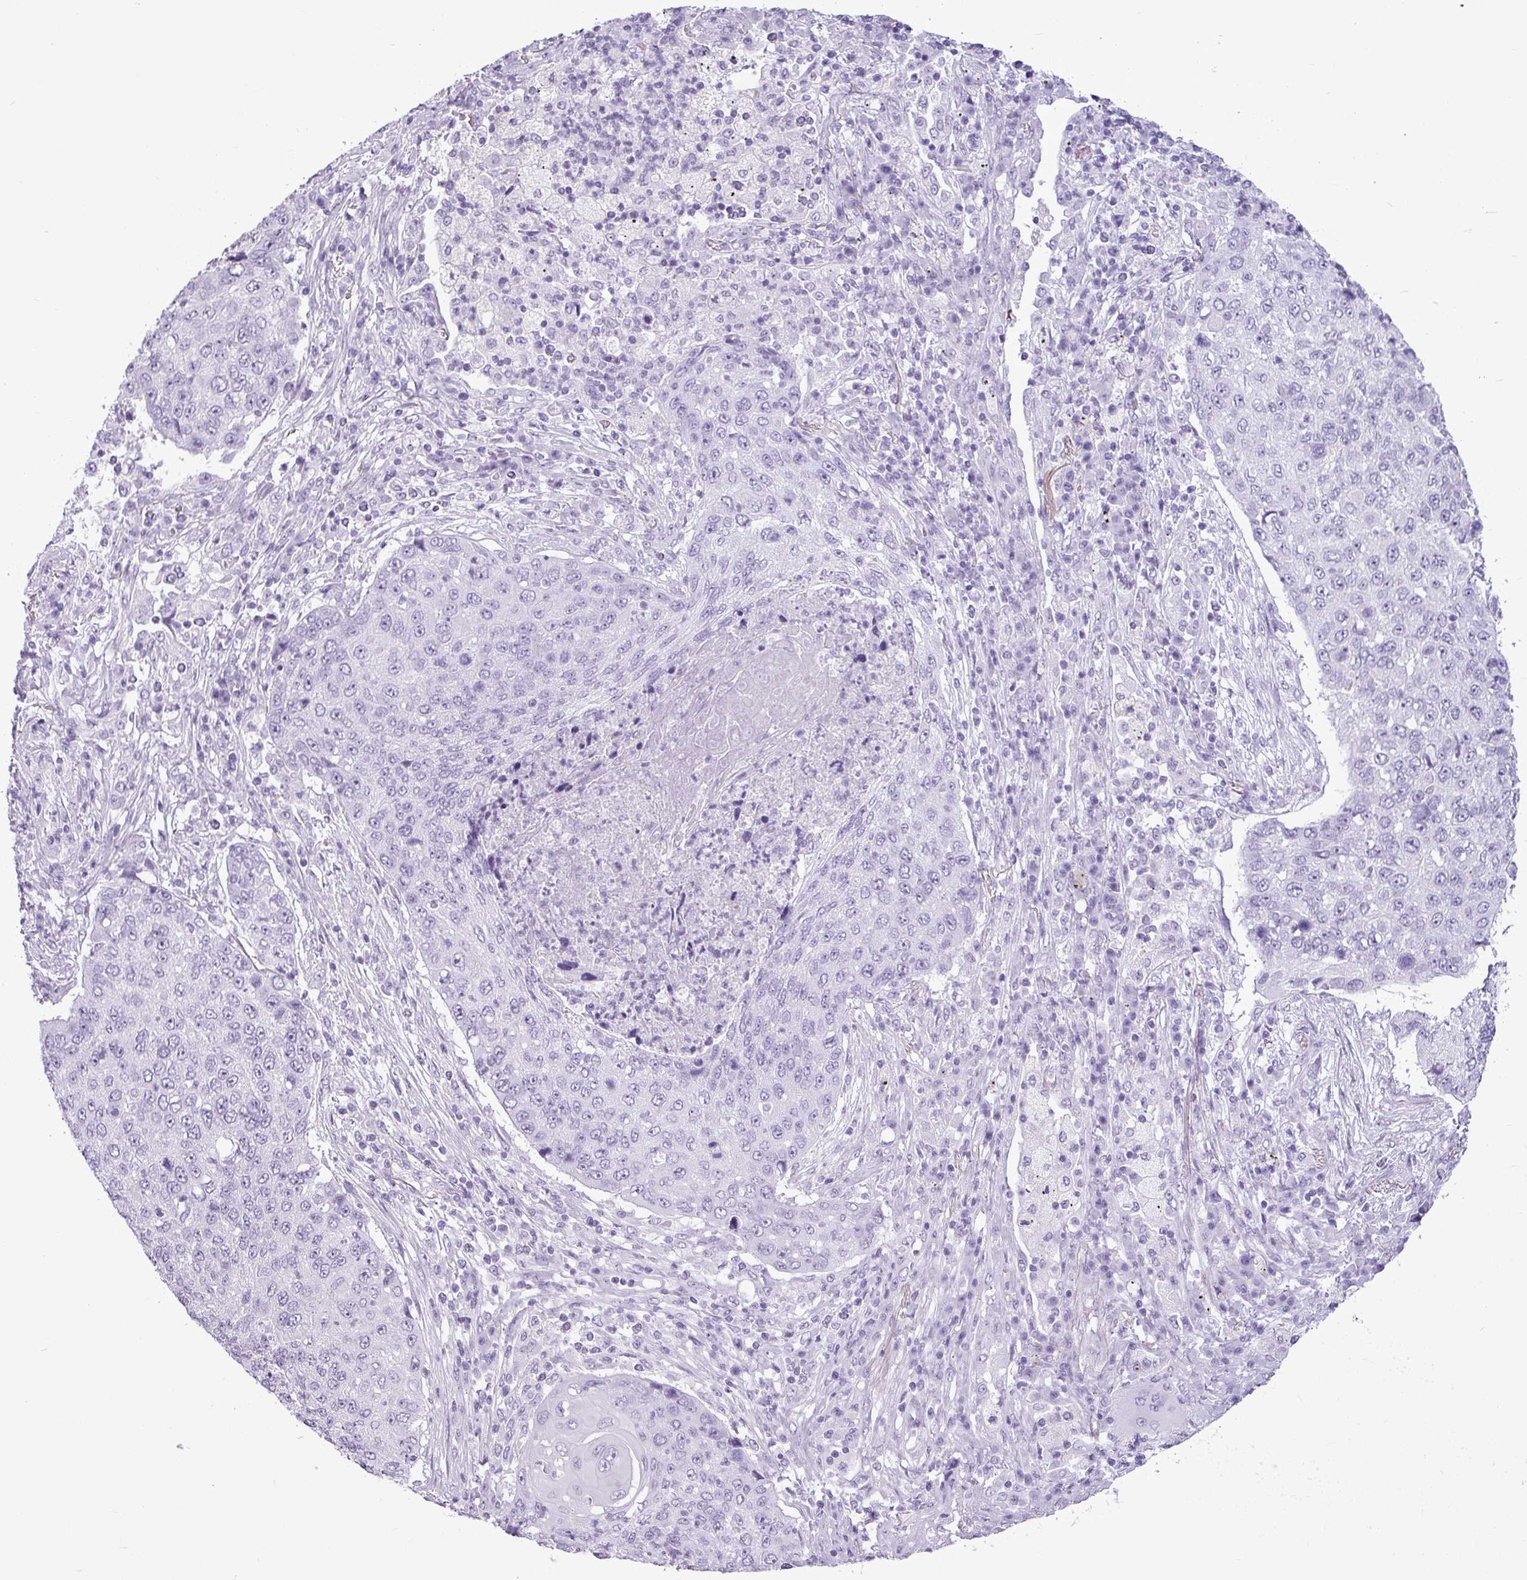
{"staining": {"intensity": "negative", "quantity": "none", "location": "none"}, "tissue": "lung cancer", "cell_type": "Tumor cells", "image_type": "cancer", "snomed": [{"axis": "morphology", "description": "Squamous cell carcinoma, NOS"}, {"axis": "topography", "description": "Lung"}], "caption": "Tumor cells are negative for brown protein staining in lung squamous cell carcinoma.", "gene": "AMY1B", "patient": {"sex": "female", "age": 63}}